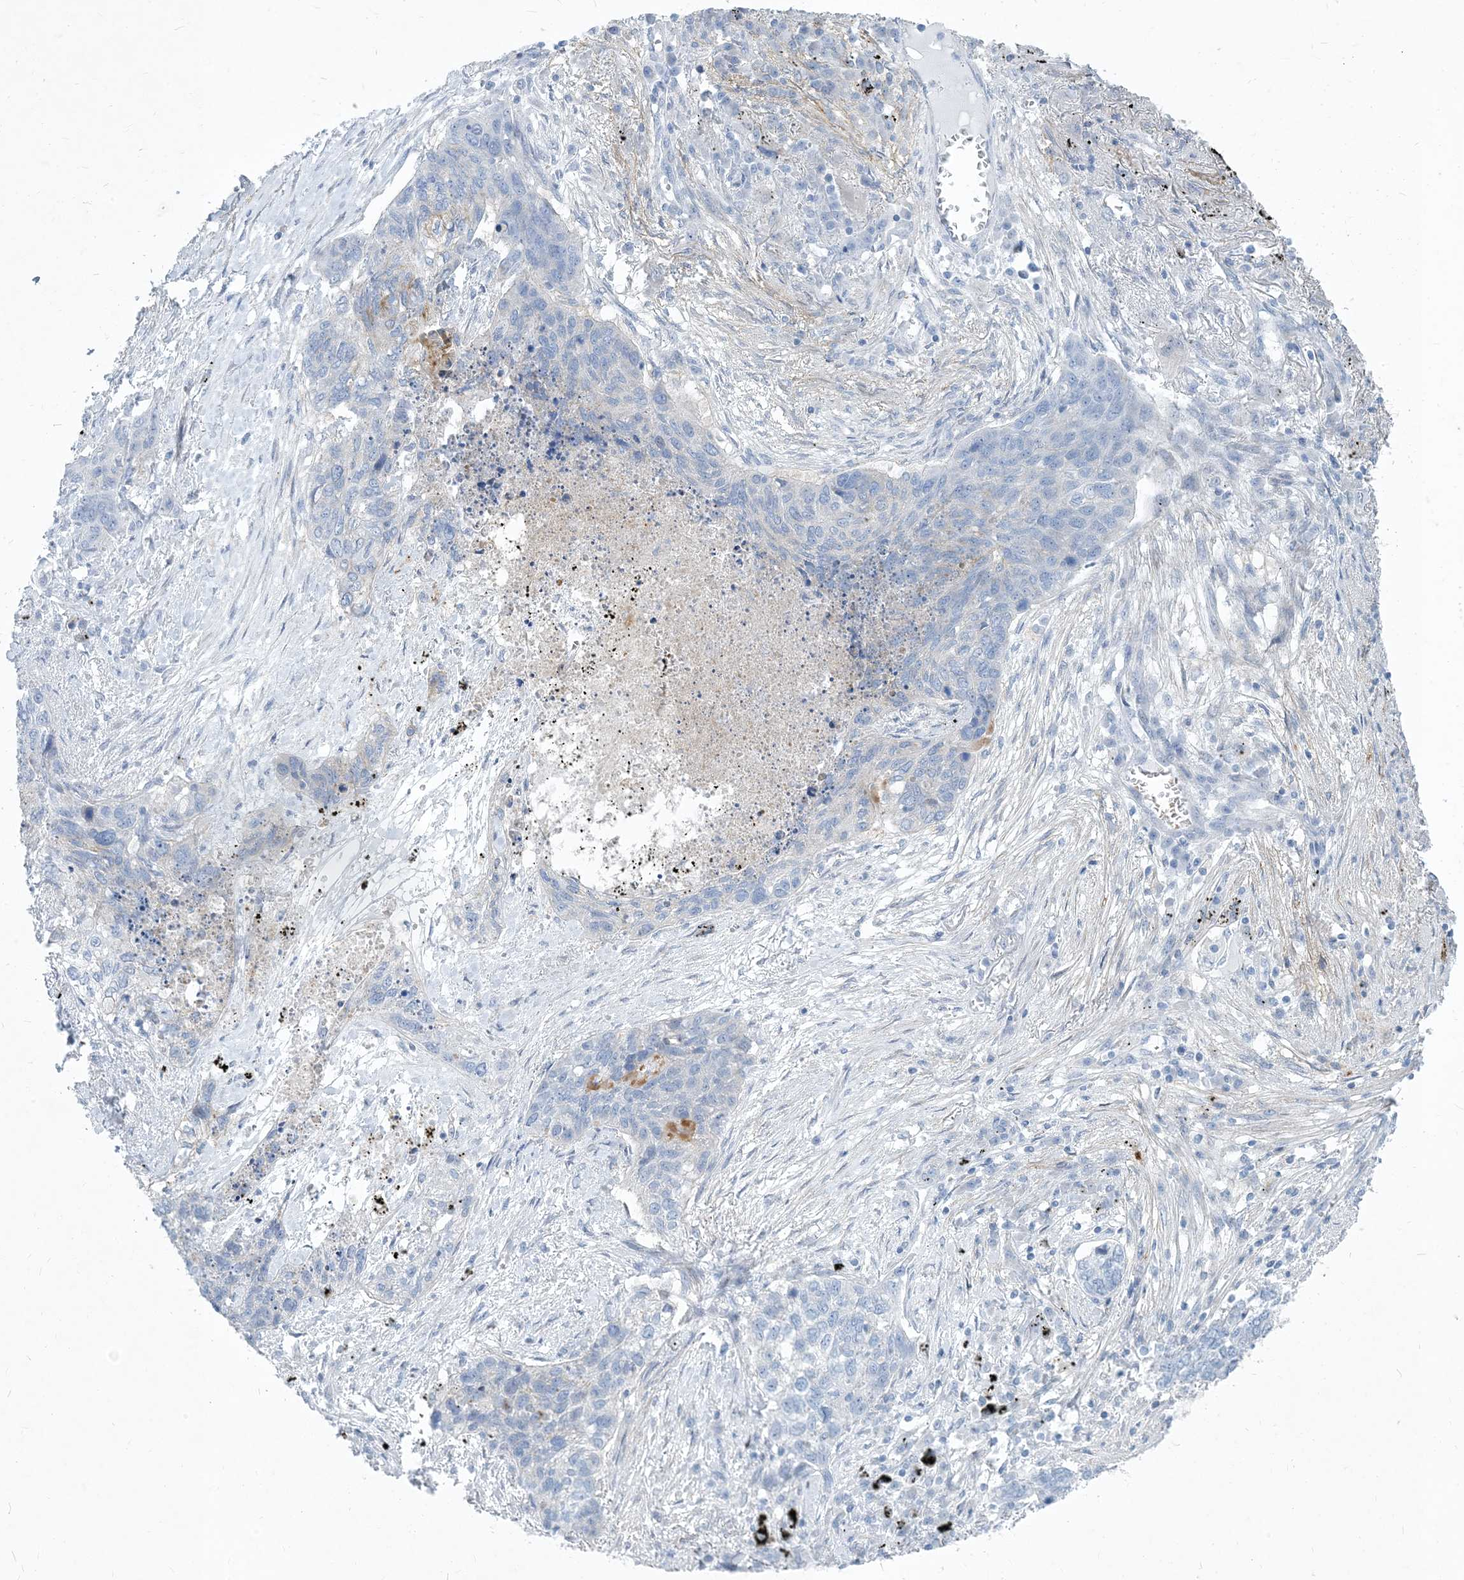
{"staining": {"intensity": "negative", "quantity": "none", "location": "none"}, "tissue": "lung cancer", "cell_type": "Tumor cells", "image_type": "cancer", "snomed": [{"axis": "morphology", "description": "Squamous cell carcinoma, NOS"}, {"axis": "topography", "description": "Lung"}], "caption": "Tumor cells show no significant positivity in lung squamous cell carcinoma.", "gene": "MOXD1", "patient": {"sex": "female", "age": 63}}